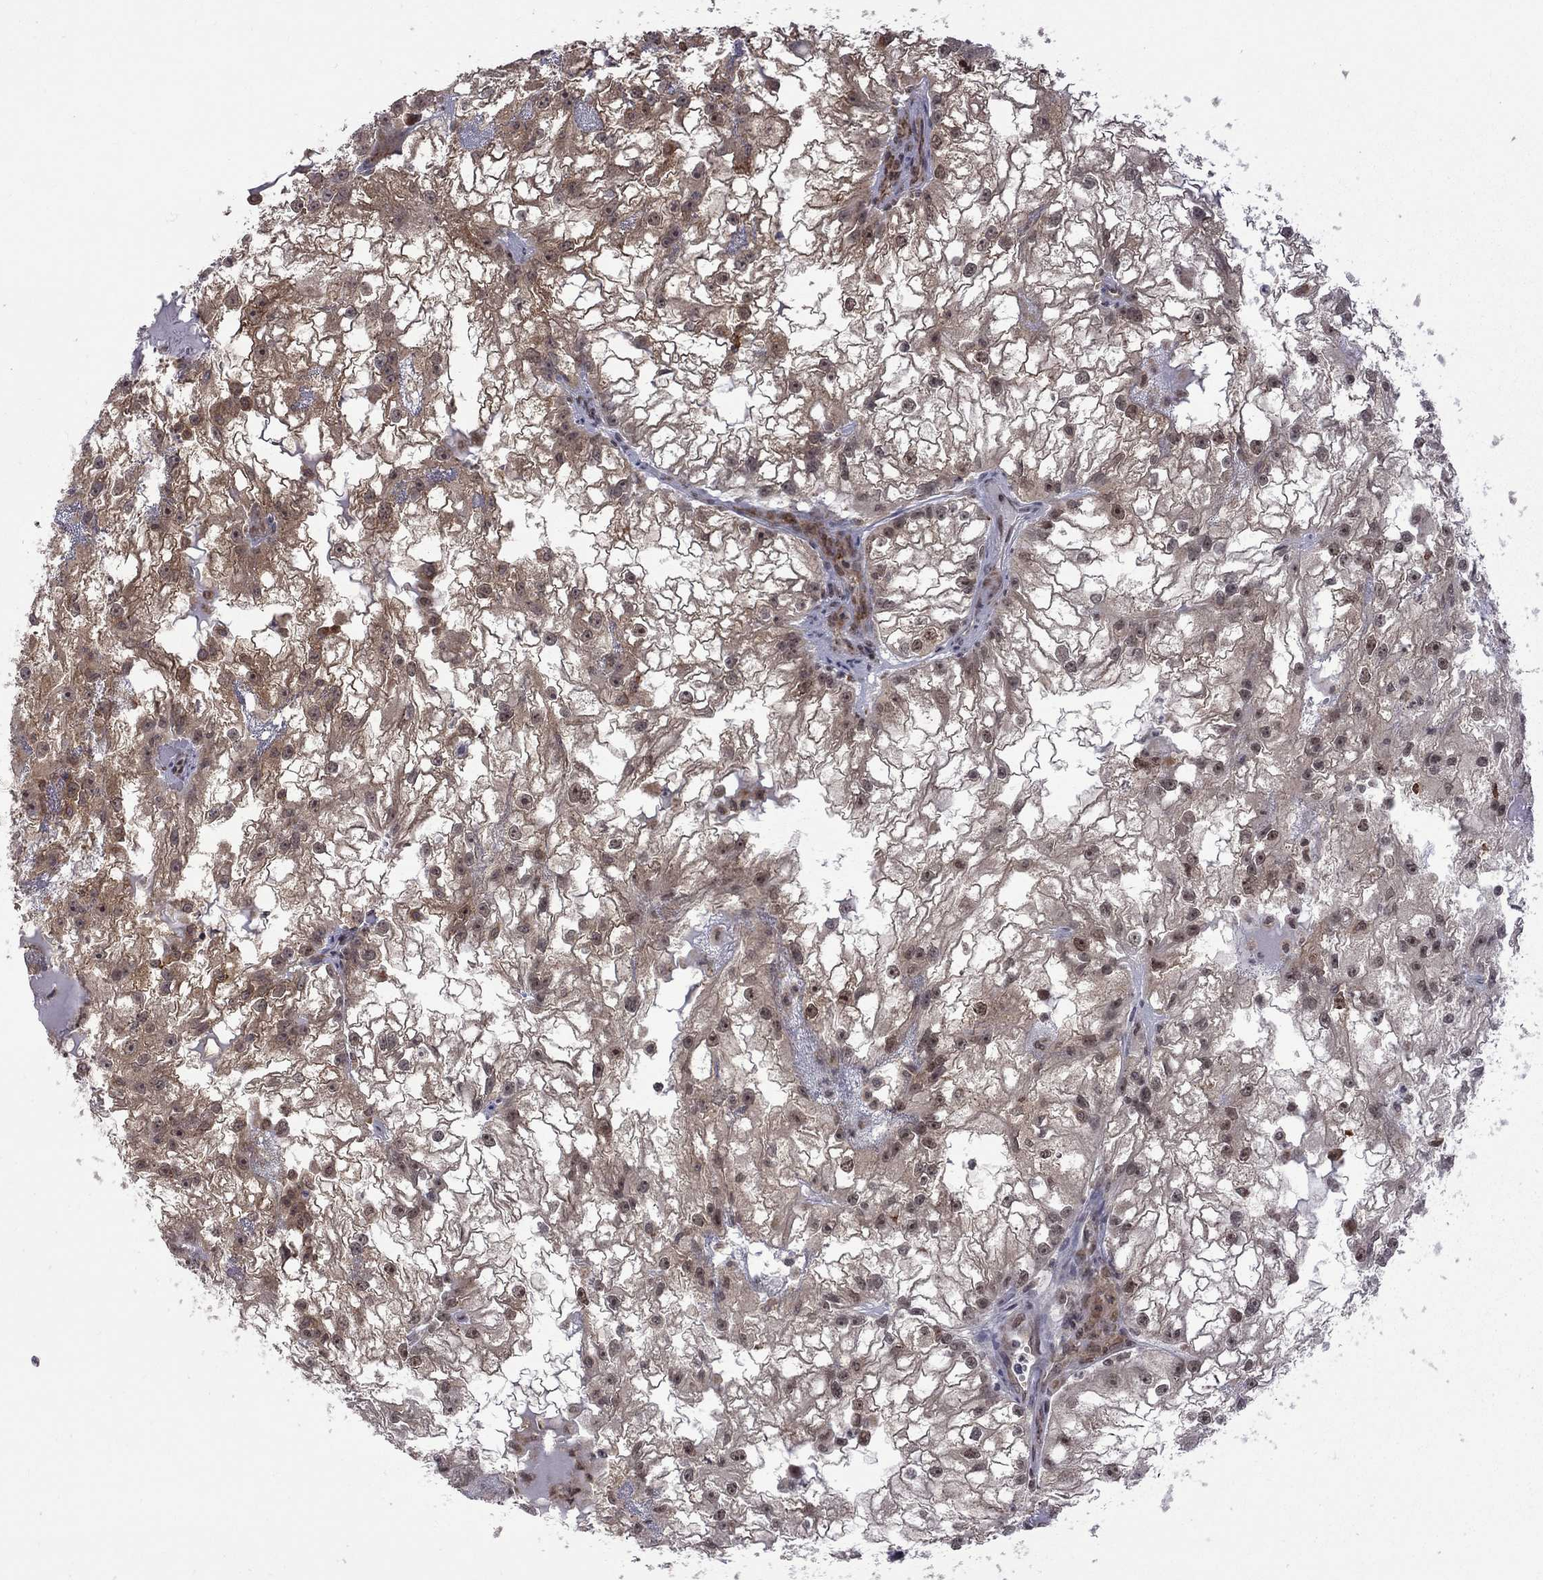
{"staining": {"intensity": "moderate", "quantity": "25%-75%", "location": "cytoplasmic/membranous"}, "tissue": "renal cancer", "cell_type": "Tumor cells", "image_type": "cancer", "snomed": [{"axis": "morphology", "description": "Adenocarcinoma, NOS"}, {"axis": "topography", "description": "Kidney"}], "caption": "Renal adenocarcinoma was stained to show a protein in brown. There is medium levels of moderate cytoplasmic/membranous staining in approximately 25%-75% of tumor cells.", "gene": "NAA50", "patient": {"sex": "male", "age": 59}}